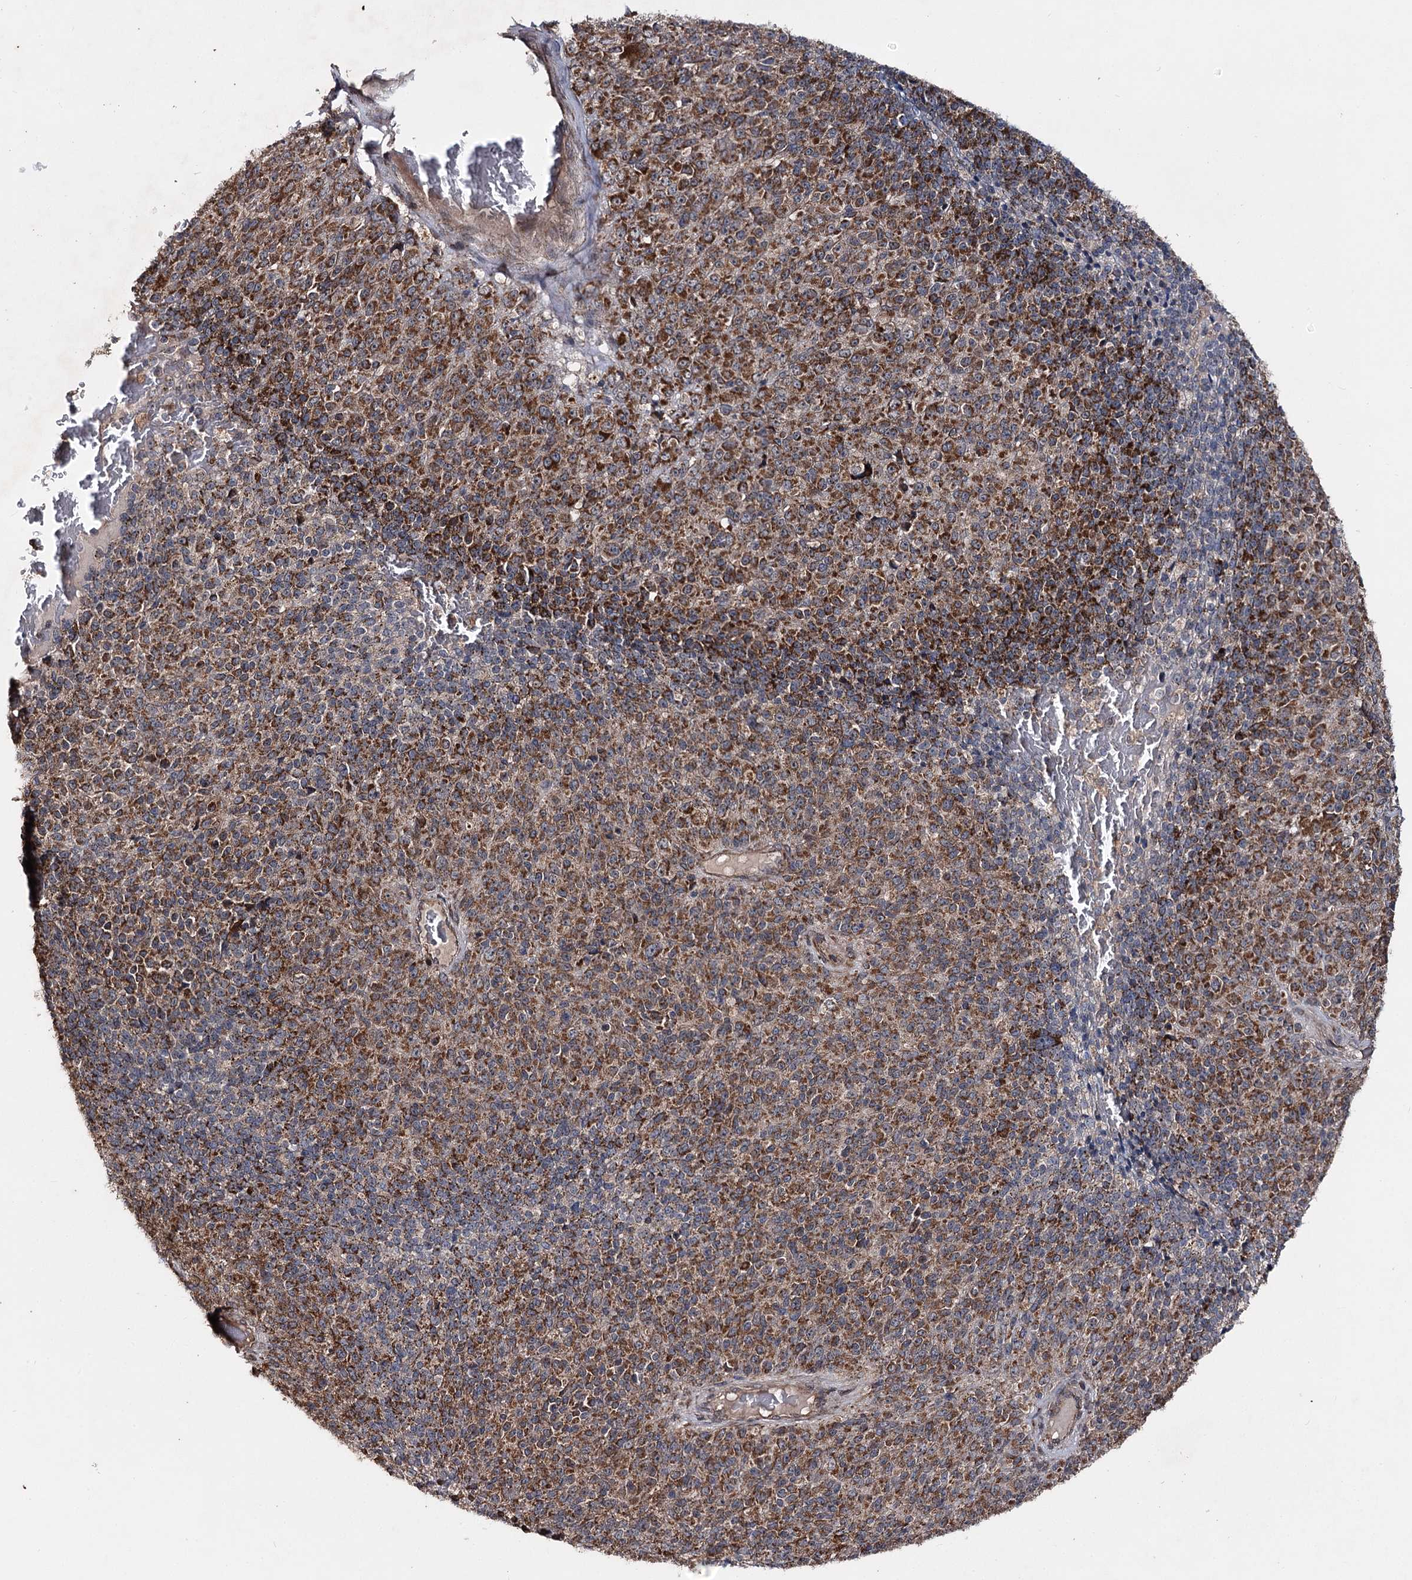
{"staining": {"intensity": "moderate", "quantity": ">75%", "location": "cytoplasmic/membranous"}, "tissue": "melanoma", "cell_type": "Tumor cells", "image_type": "cancer", "snomed": [{"axis": "morphology", "description": "Malignant melanoma, Metastatic site"}, {"axis": "topography", "description": "Brain"}], "caption": "Immunohistochemistry (IHC) of human melanoma demonstrates medium levels of moderate cytoplasmic/membranous positivity in about >75% of tumor cells.", "gene": "MINDY3", "patient": {"sex": "female", "age": 56}}